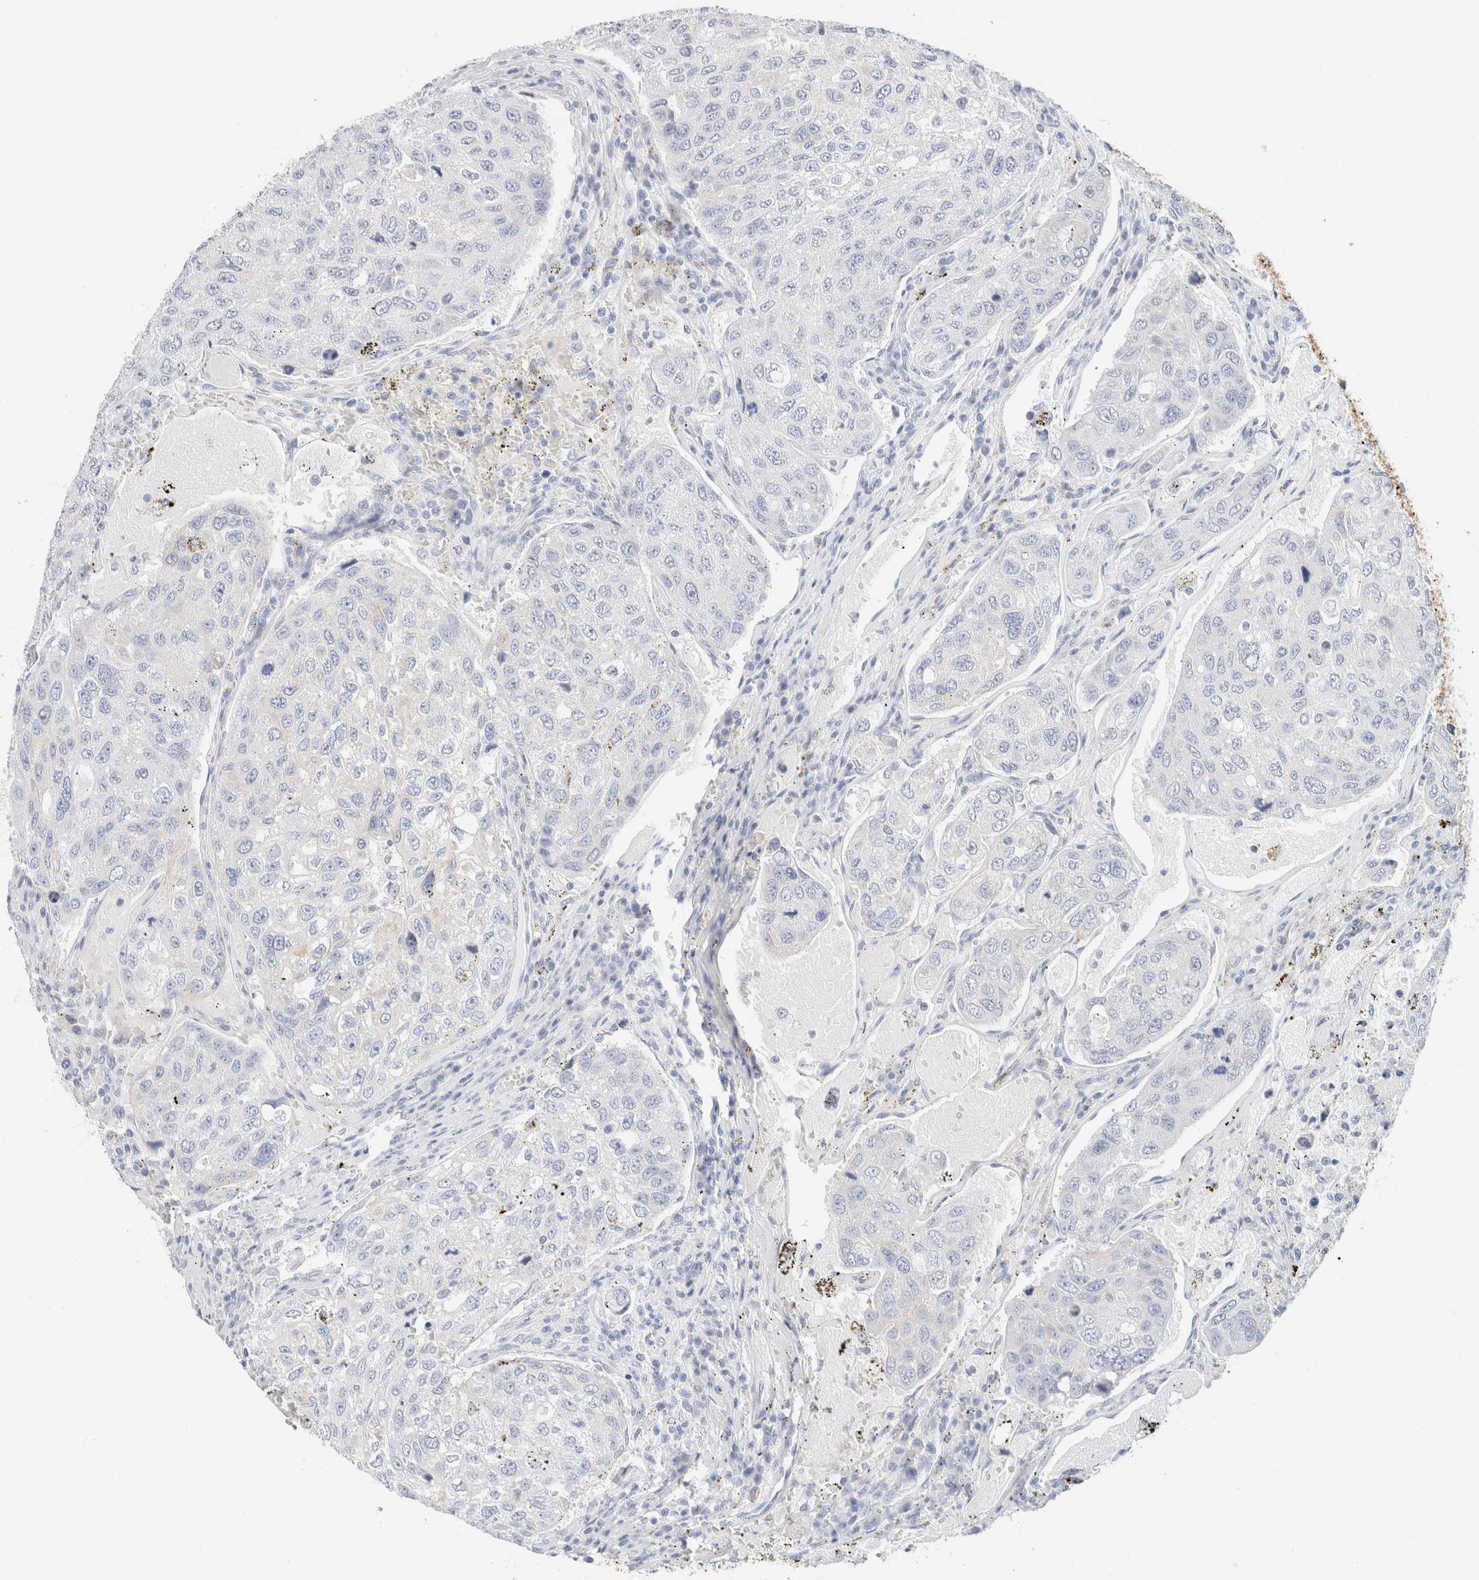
{"staining": {"intensity": "negative", "quantity": "none", "location": "none"}, "tissue": "urothelial cancer", "cell_type": "Tumor cells", "image_type": "cancer", "snomed": [{"axis": "morphology", "description": "Urothelial carcinoma, High grade"}, {"axis": "topography", "description": "Lymph node"}, {"axis": "topography", "description": "Urinary bladder"}], "caption": "High magnification brightfield microscopy of high-grade urothelial carcinoma stained with DAB (3,3'-diaminobenzidine) (brown) and counterstained with hematoxylin (blue): tumor cells show no significant expression.", "gene": "KRT20", "patient": {"sex": "male", "age": 51}}